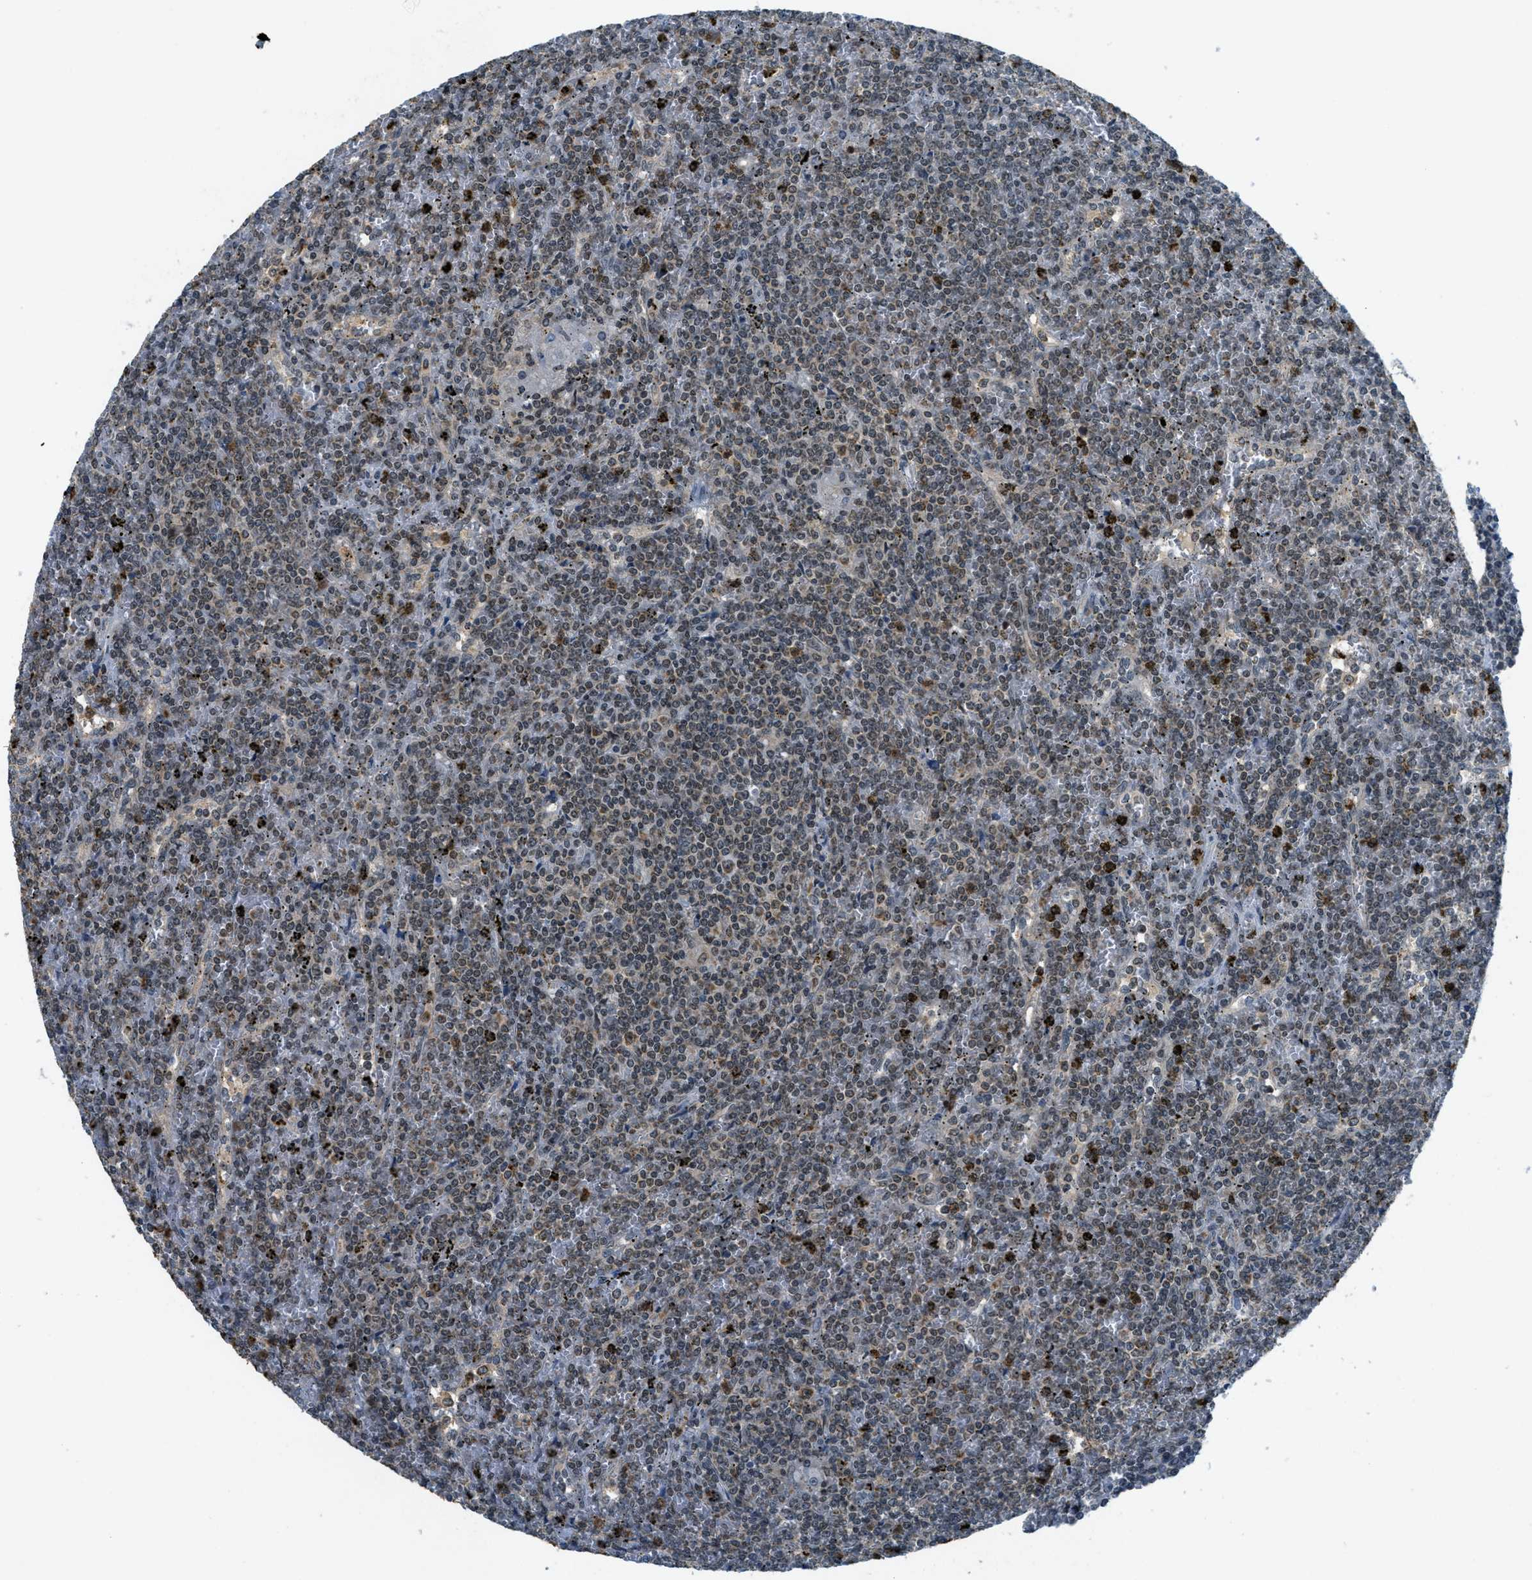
{"staining": {"intensity": "weak", "quantity": "<25%", "location": "nuclear"}, "tissue": "lymphoma", "cell_type": "Tumor cells", "image_type": "cancer", "snomed": [{"axis": "morphology", "description": "Malignant lymphoma, non-Hodgkin's type, Low grade"}, {"axis": "topography", "description": "Spleen"}], "caption": "A high-resolution photomicrograph shows immunohistochemistry (IHC) staining of lymphoma, which shows no significant positivity in tumor cells. Nuclei are stained in blue.", "gene": "TCF20", "patient": {"sex": "female", "age": 19}}